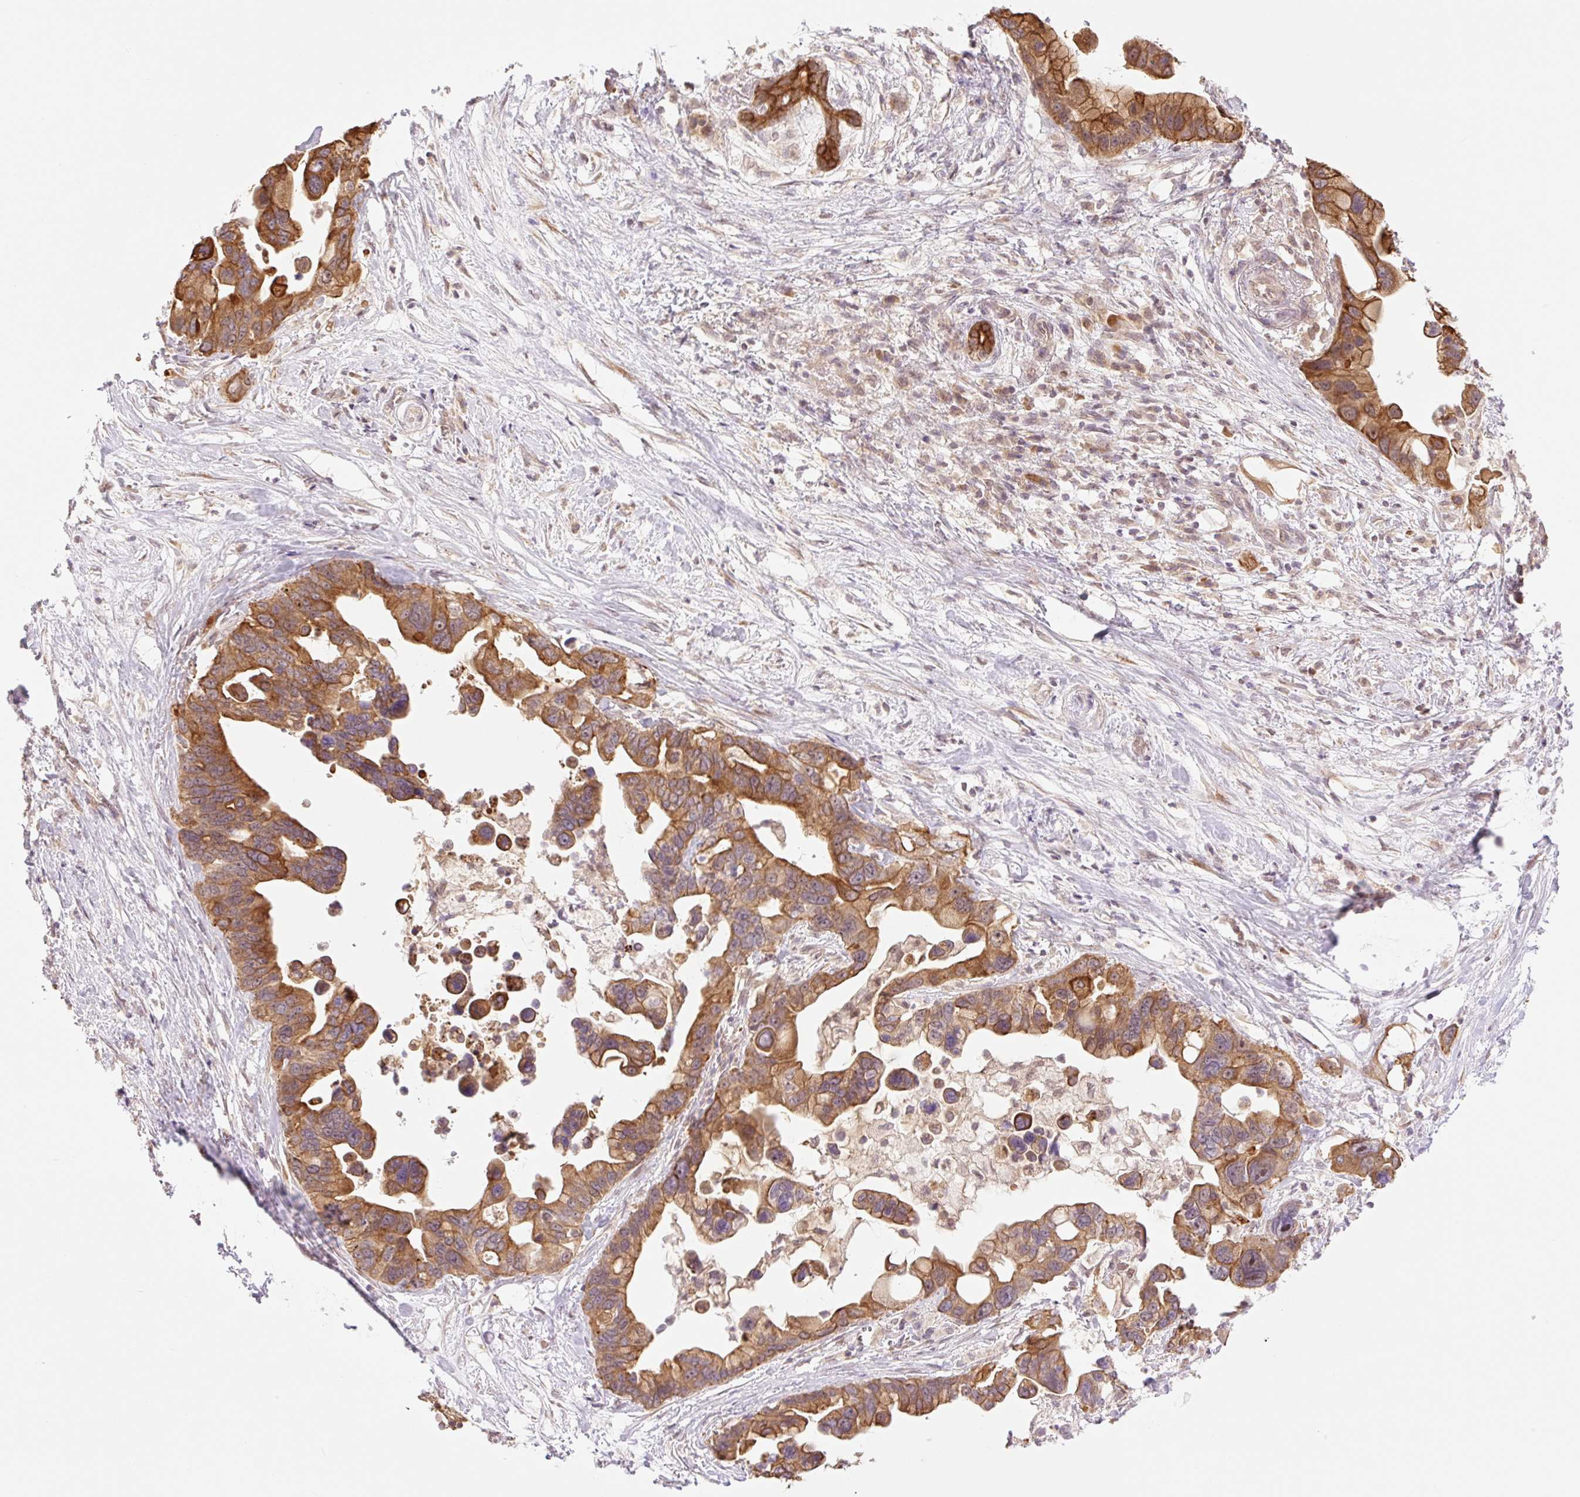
{"staining": {"intensity": "strong", "quantity": ">75%", "location": "cytoplasmic/membranous"}, "tissue": "pancreatic cancer", "cell_type": "Tumor cells", "image_type": "cancer", "snomed": [{"axis": "morphology", "description": "Adenocarcinoma, NOS"}, {"axis": "topography", "description": "Pancreas"}], "caption": "Immunohistochemical staining of human pancreatic cancer demonstrates high levels of strong cytoplasmic/membranous expression in about >75% of tumor cells.", "gene": "YJU2B", "patient": {"sex": "female", "age": 83}}